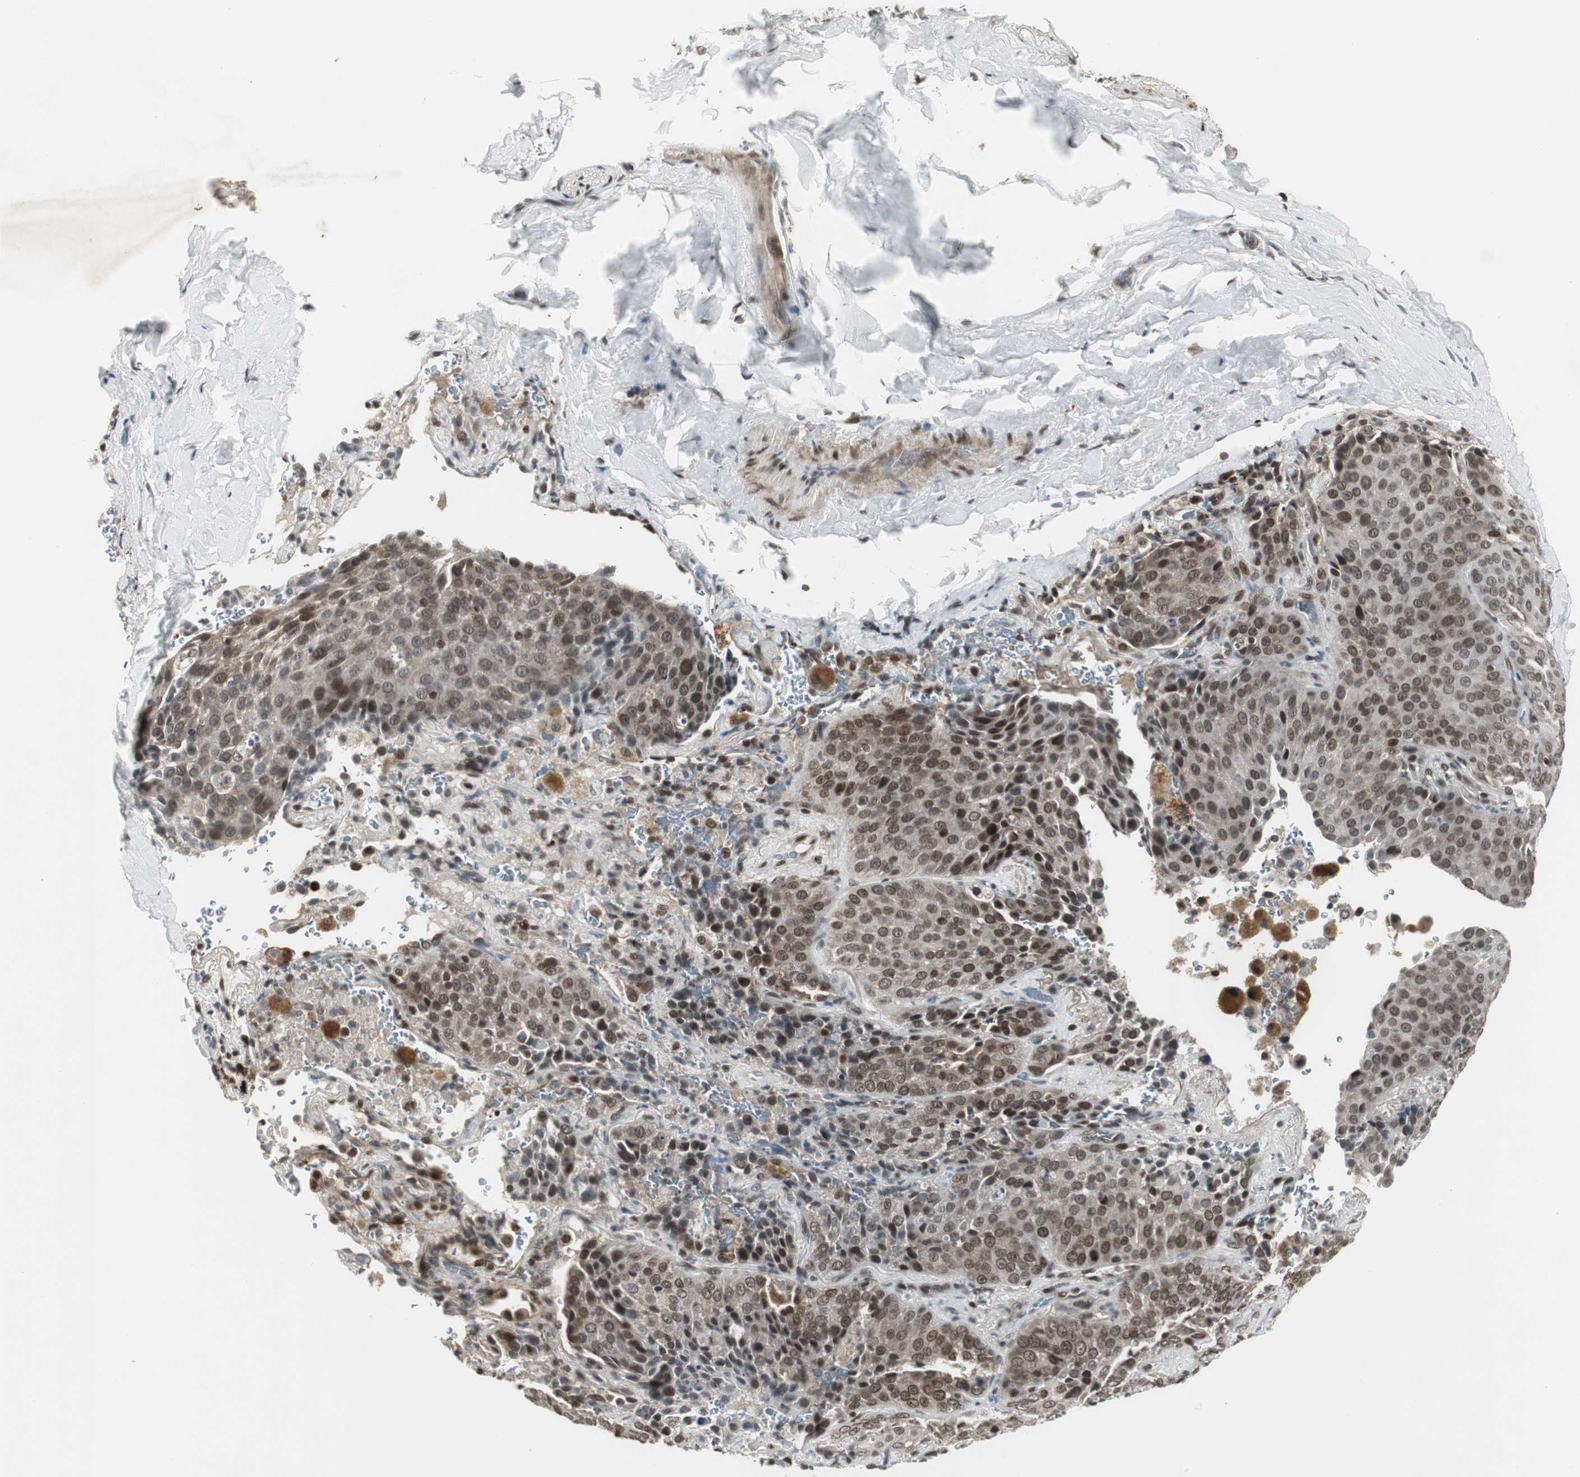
{"staining": {"intensity": "moderate", "quantity": ">75%", "location": "cytoplasmic/membranous,nuclear"}, "tissue": "lung cancer", "cell_type": "Tumor cells", "image_type": "cancer", "snomed": [{"axis": "morphology", "description": "Squamous cell carcinoma, NOS"}, {"axis": "topography", "description": "Lung"}], "caption": "Lung squamous cell carcinoma stained with DAB IHC demonstrates medium levels of moderate cytoplasmic/membranous and nuclear expression in approximately >75% of tumor cells. (Stains: DAB in brown, nuclei in blue, Microscopy: brightfield microscopy at high magnification).", "gene": "MPG", "patient": {"sex": "male", "age": 54}}